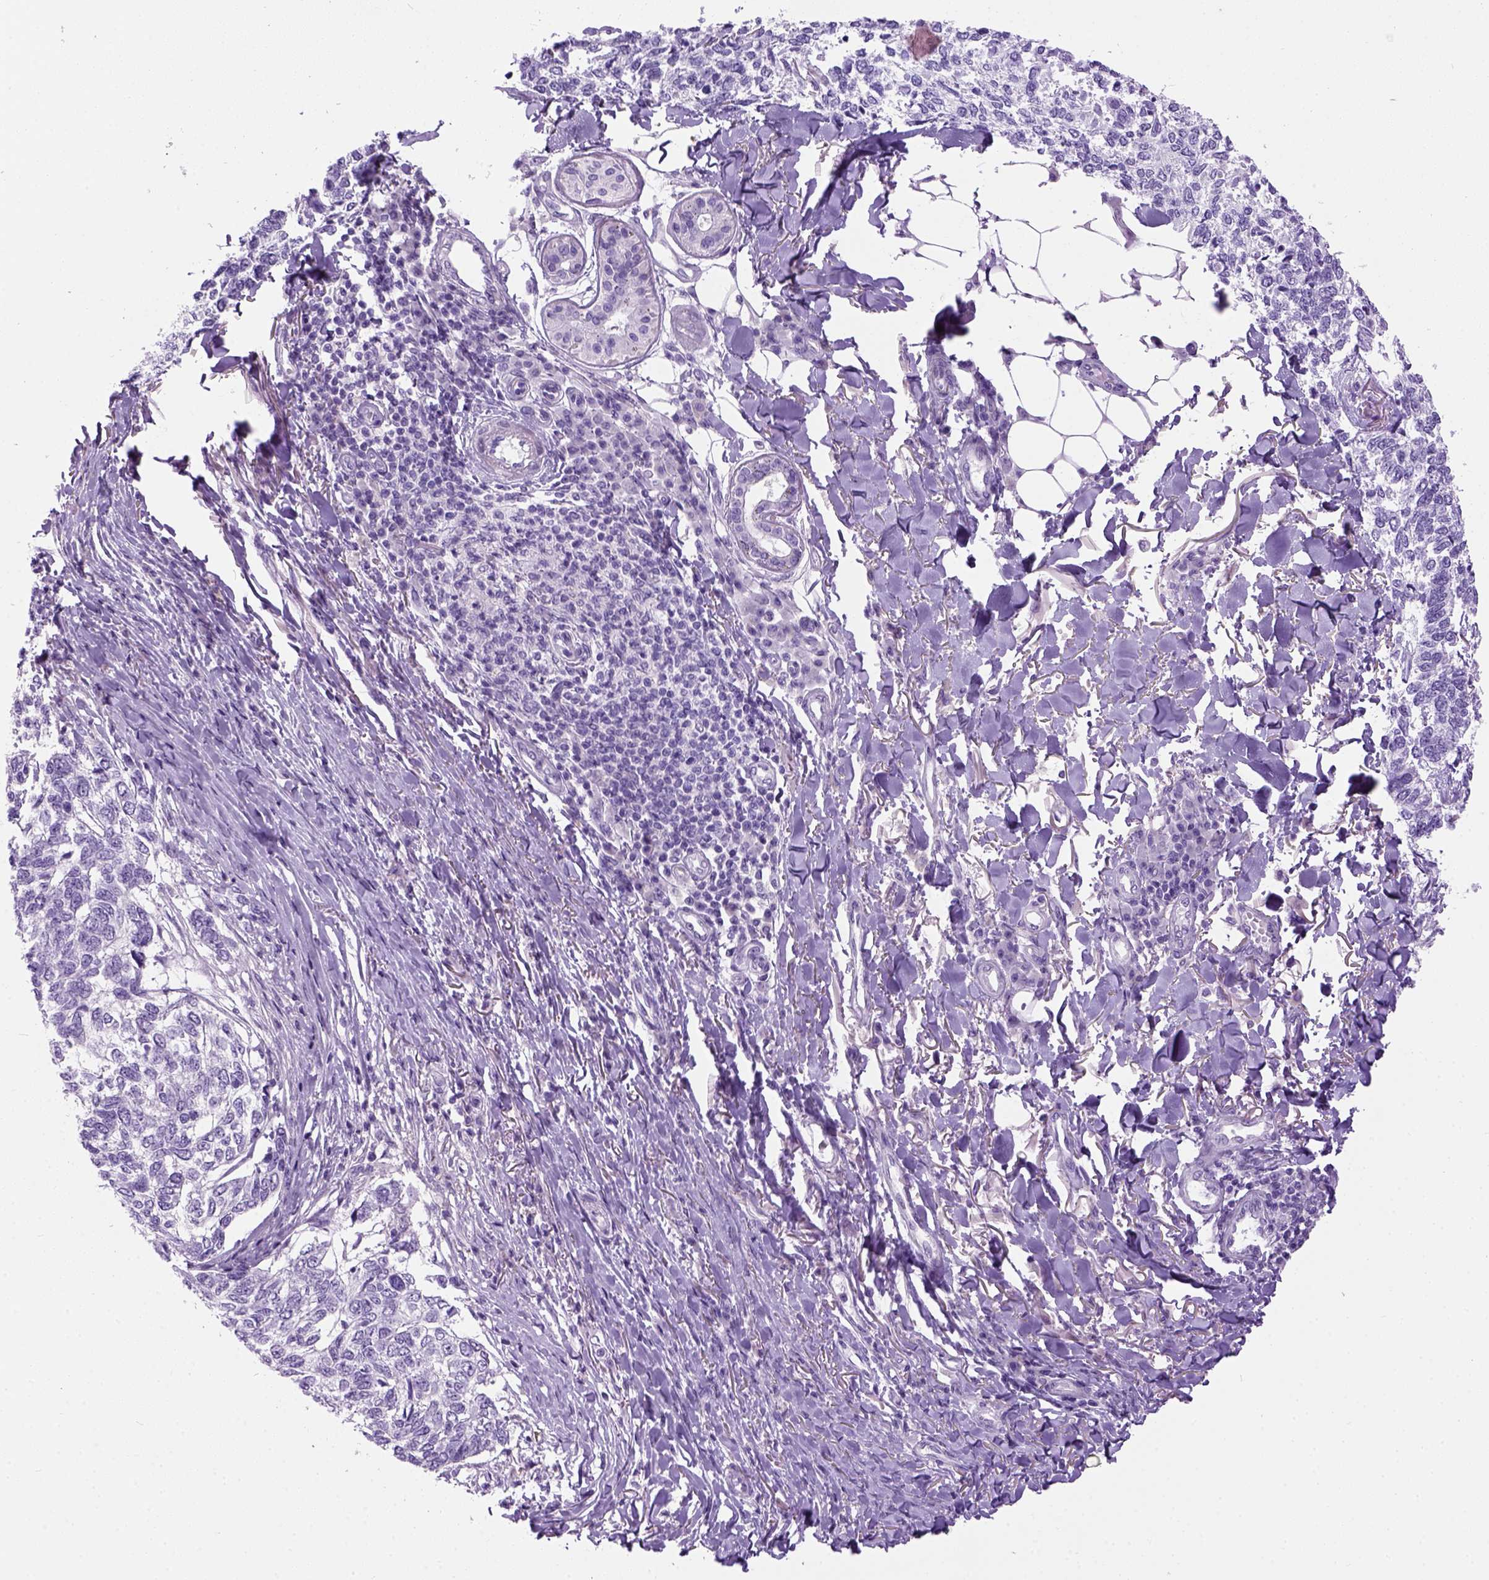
{"staining": {"intensity": "negative", "quantity": "none", "location": "none"}, "tissue": "skin cancer", "cell_type": "Tumor cells", "image_type": "cancer", "snomed": [{"axis": "morphology", "description": "Basal cell carcinoma"}, {"axis": "topography", "description": "Skin"}], "caption": "High magnification brightfield microscopy of basal cell carcinoma (skin) stained with DAB (brown) and counterstained with hematoxylin (blue): tumor cells show no significant positivity.", "gene": "GABRB2", "patient": {"sex": "female", "age": 65}}